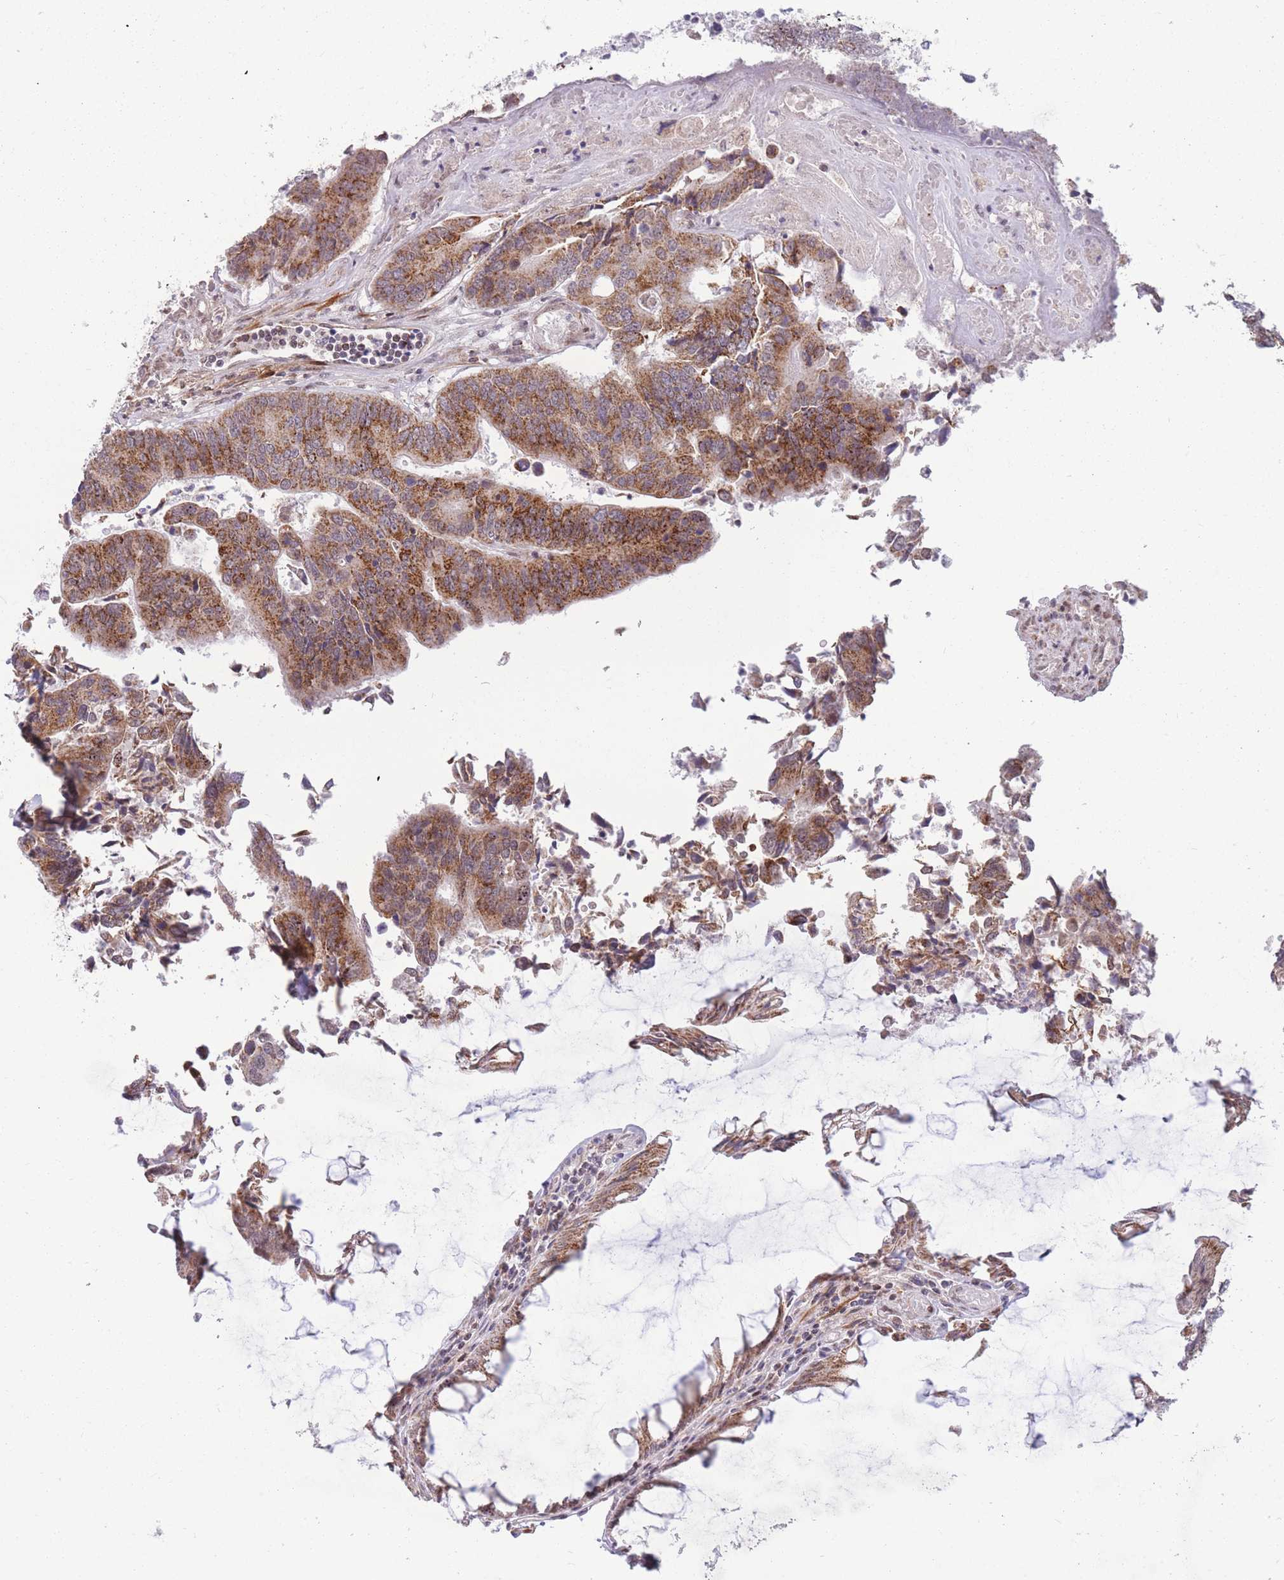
{"staining": {"intensity": "strong", "quantity": ">75%", "location": "cytoplasmic/membranous"}, "tissue": "colorectal cancer", "cell_type": "Tumor cells", "image_type": "cancer", "snomed": [{"axis": "morphology", "description": "Adenocarcinoma, NOS"}, {"axis": "topography", "description": "Colon"}], "caption": "A histopathology image showing strong cytoplasmic/membranous staining in approximately >75% of tumor cells in colorectal adenocarcinoma, as visualized by brown immunohistochemical staining.", "gene": "DPYSL4", "patient": {"sex": "female", "age": 67}}